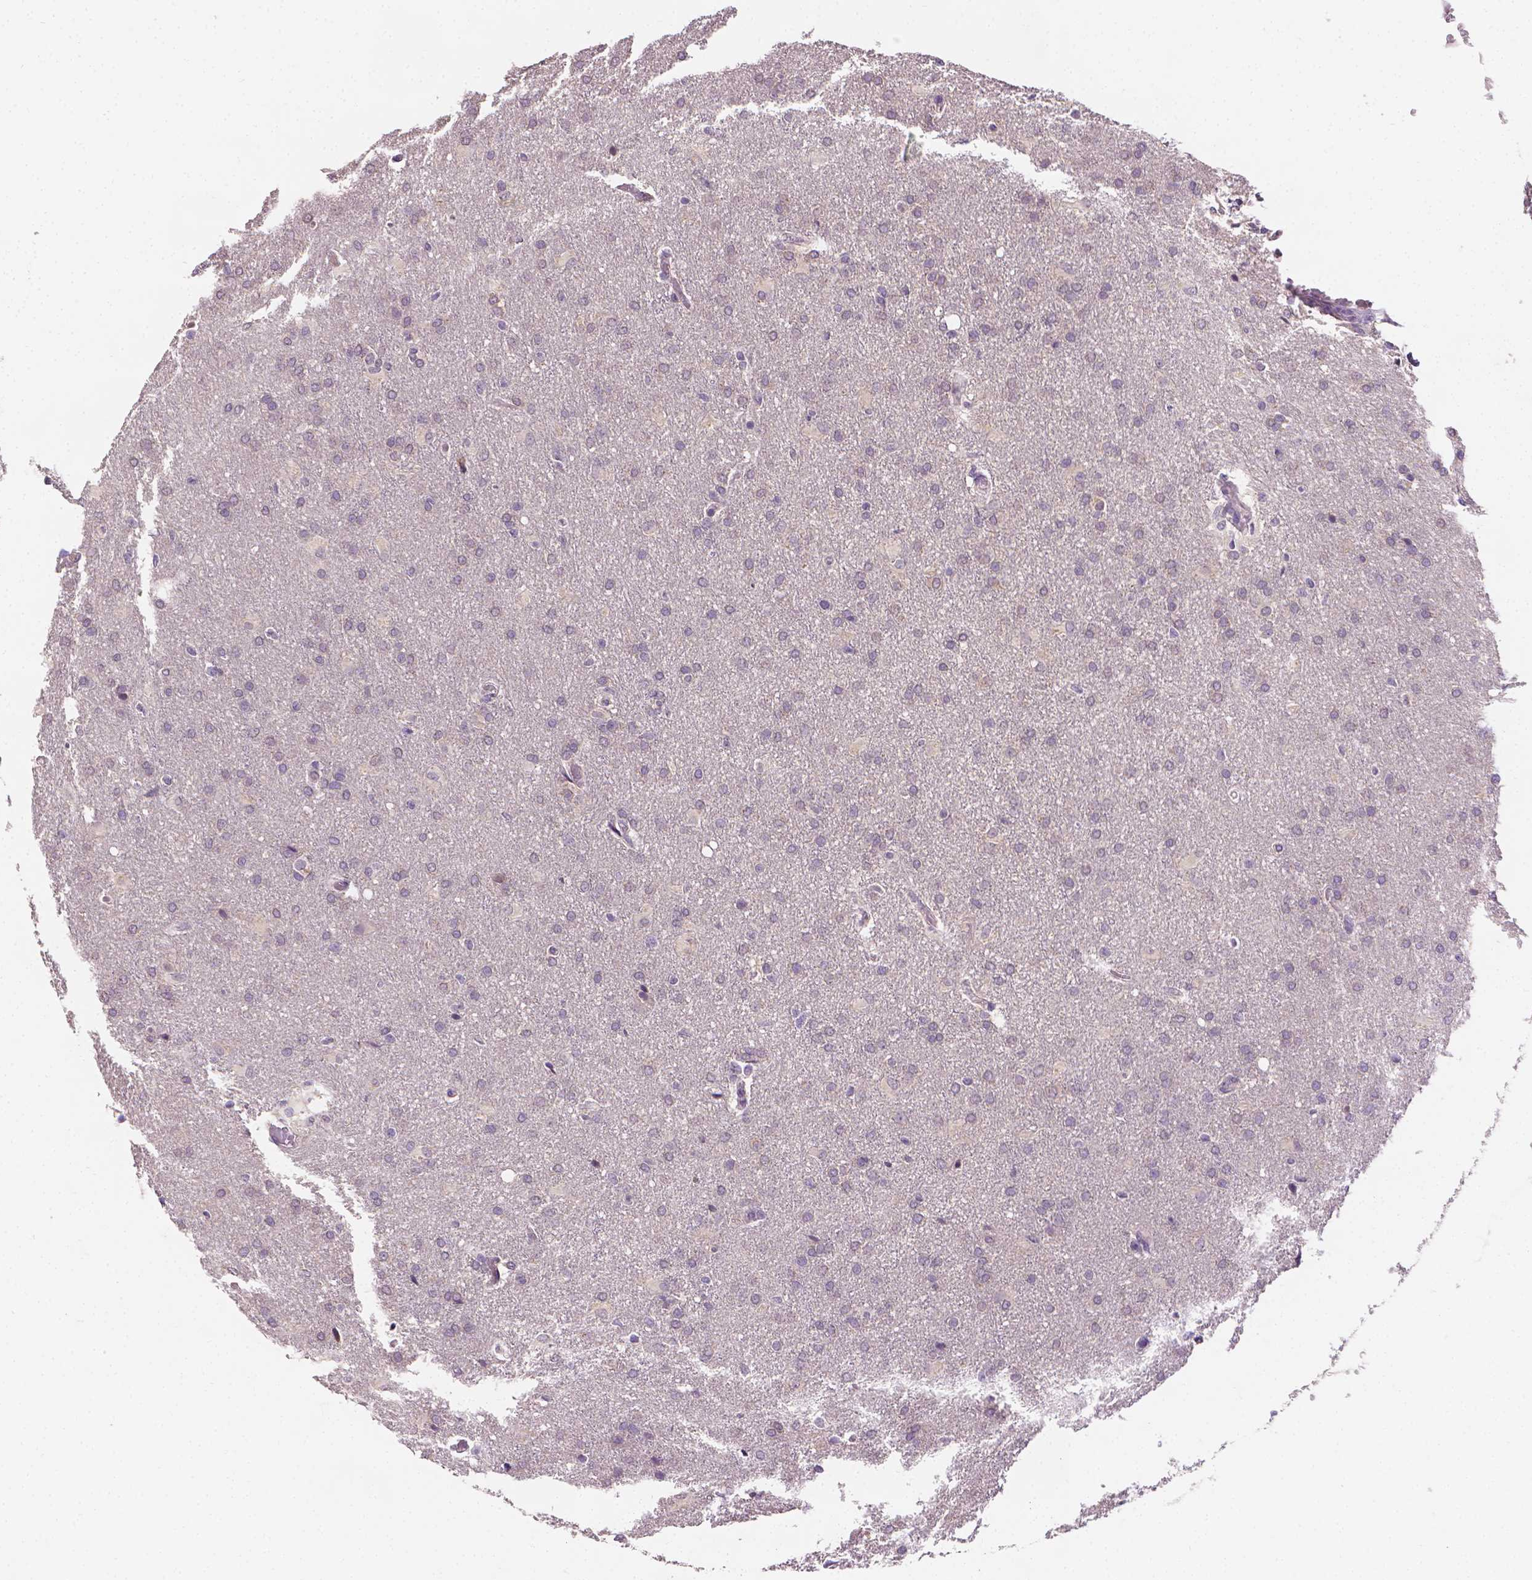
{"staining": {"intensity": "negative", "quantity": "none", "location": "none"}, "tissue": "glioma", "cell_type": "Tumor cells", "image_type": "cancer", "snomed": [{"axis": "morphology", "description": "Glioma, malignant, High grade"}, {"axis": "topography", "description": "Brain"}], "caption": "Immunohistochemistry of human glioma reveals no positivity in tumor cells.", "gene": "FASN", "patient": {"sex": "male", "age": 68}}